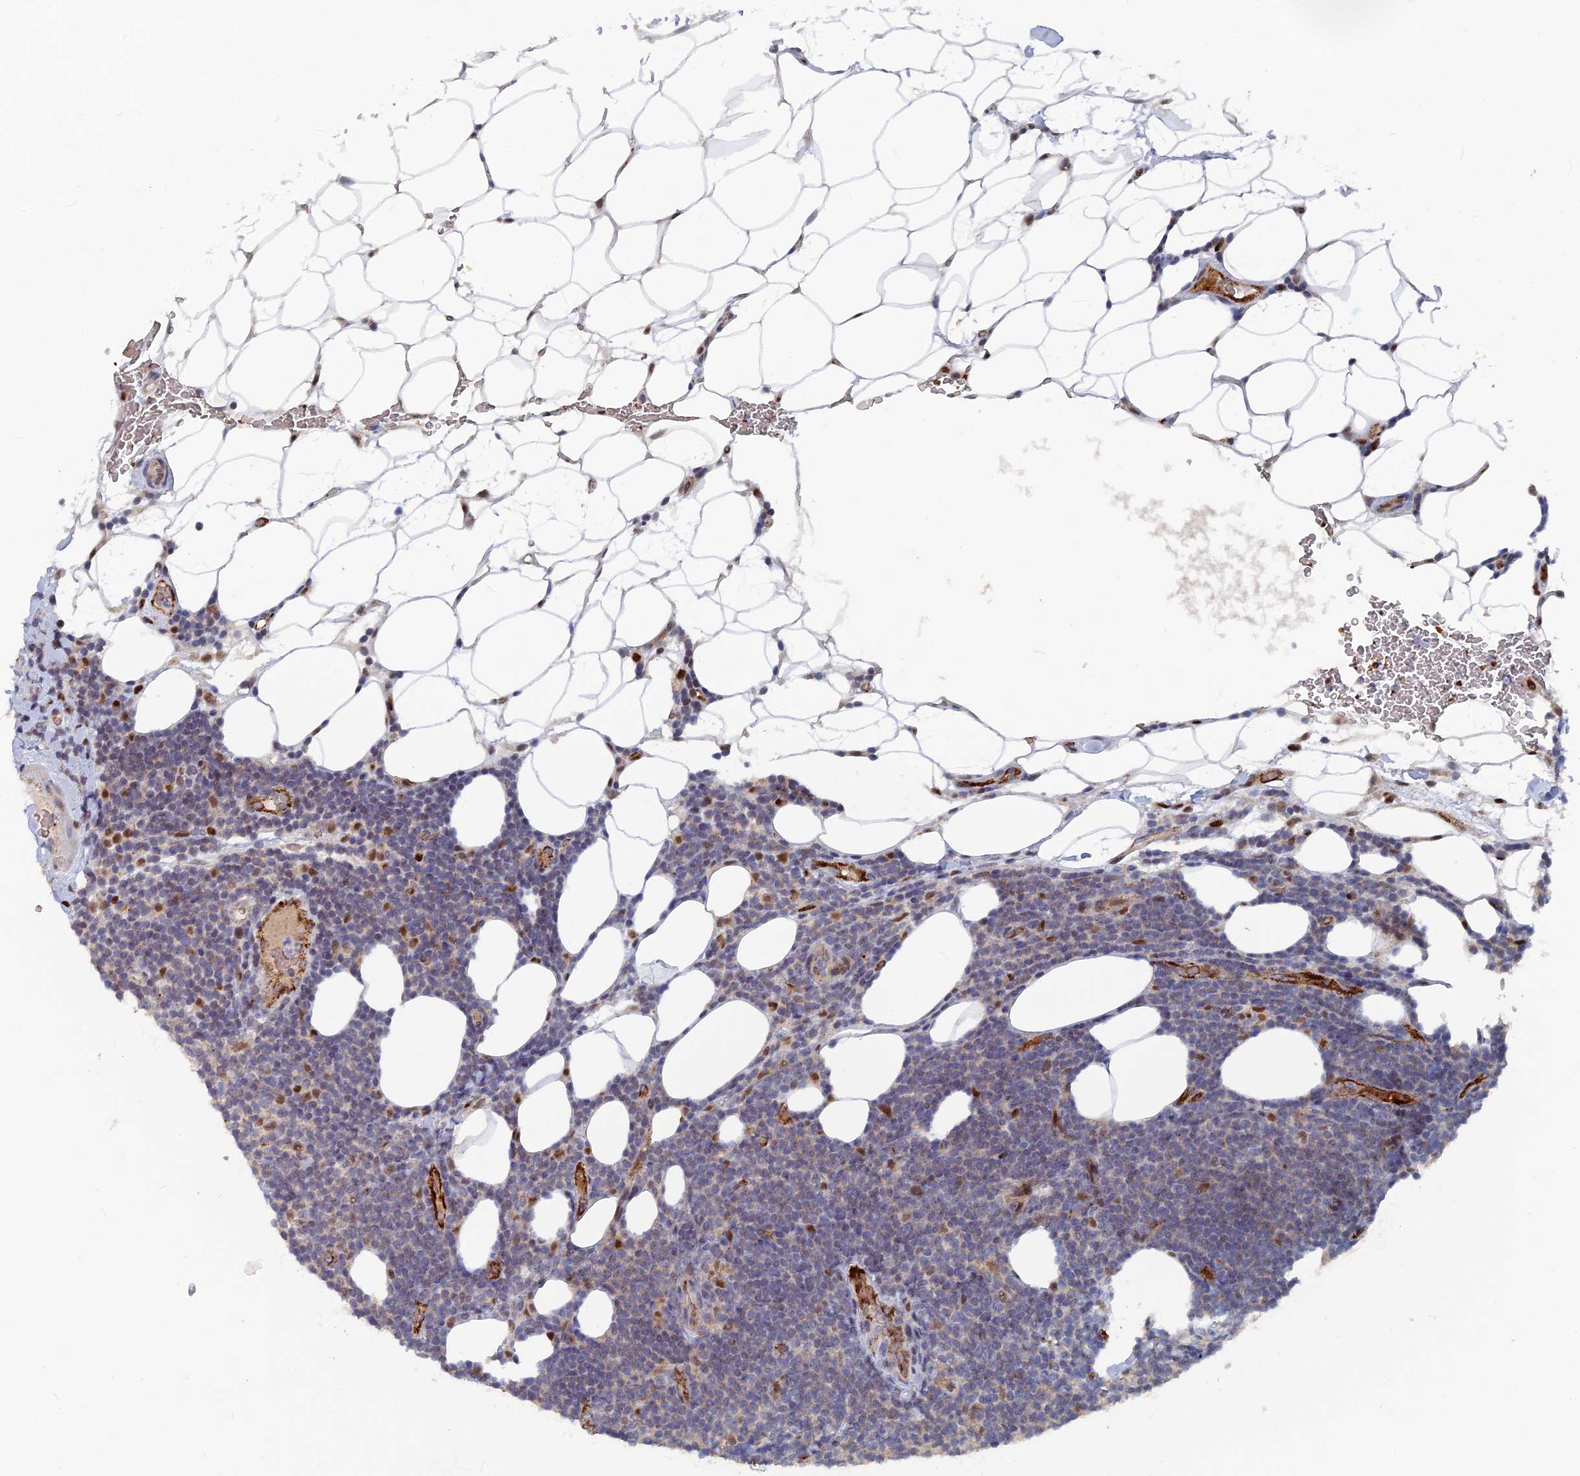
{"staining": {"intensity": "moderate", "quantity": "<25%", "location": "nuclear"}, "tissue": "lymphoma", "cell_type": "Tumor cells", "image_type": "cancer", "snomed": [{"axis": "morphology", "description": "Malignant lymphoma, non-Hodgkin's type, Low grade"}, {"axis": "topography", "description": "Lymph node"}], "caption": "Lymphoma stained for a protein (brown) demonstrates moderate nuclear positive staining in about <25% of tumor cells.", "gene": "SH3D21", "patient": {"sex": "male", "age": 66}}